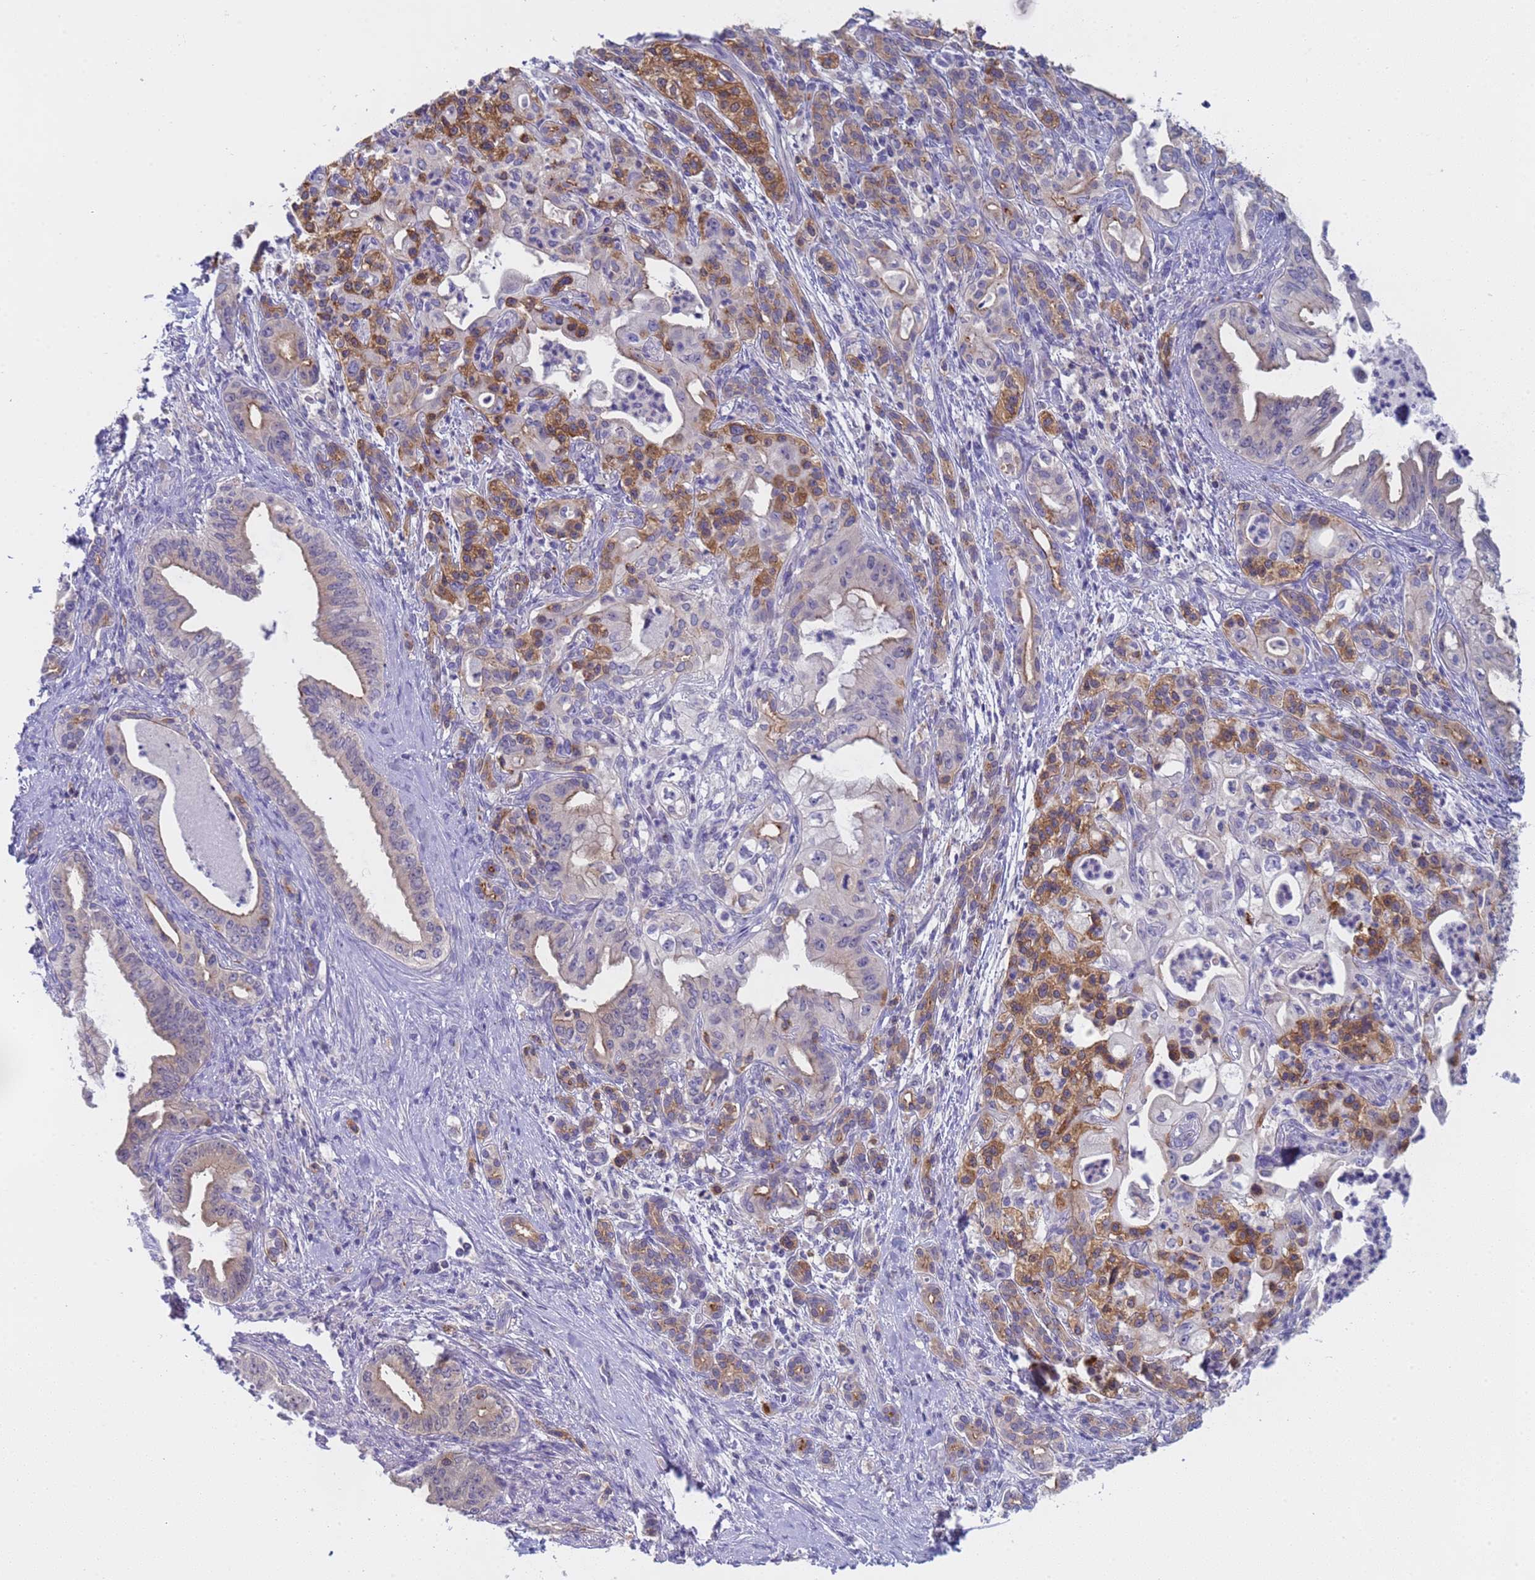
{"staining": {"intensity": "moderate", "quantity": "<25%", "location": "cytoplasmic/membranous"}, "tissue": "pancreatic cancer", "cell_type": "Tumor cells", "image_type": "cancer", "snomed": [{"axis": "morphology", "description": "Adenocarcinoma, NOS"}, {"axis": "topography", "description": "Pancreas"}], "caption": "Pancreatic cancer tissue demonstrates moderate cytoplasmic/membranous positivity in about <25% of tumor cells", "gene": "CAPN7", "patient": {"sex": "male", "age": 58}}